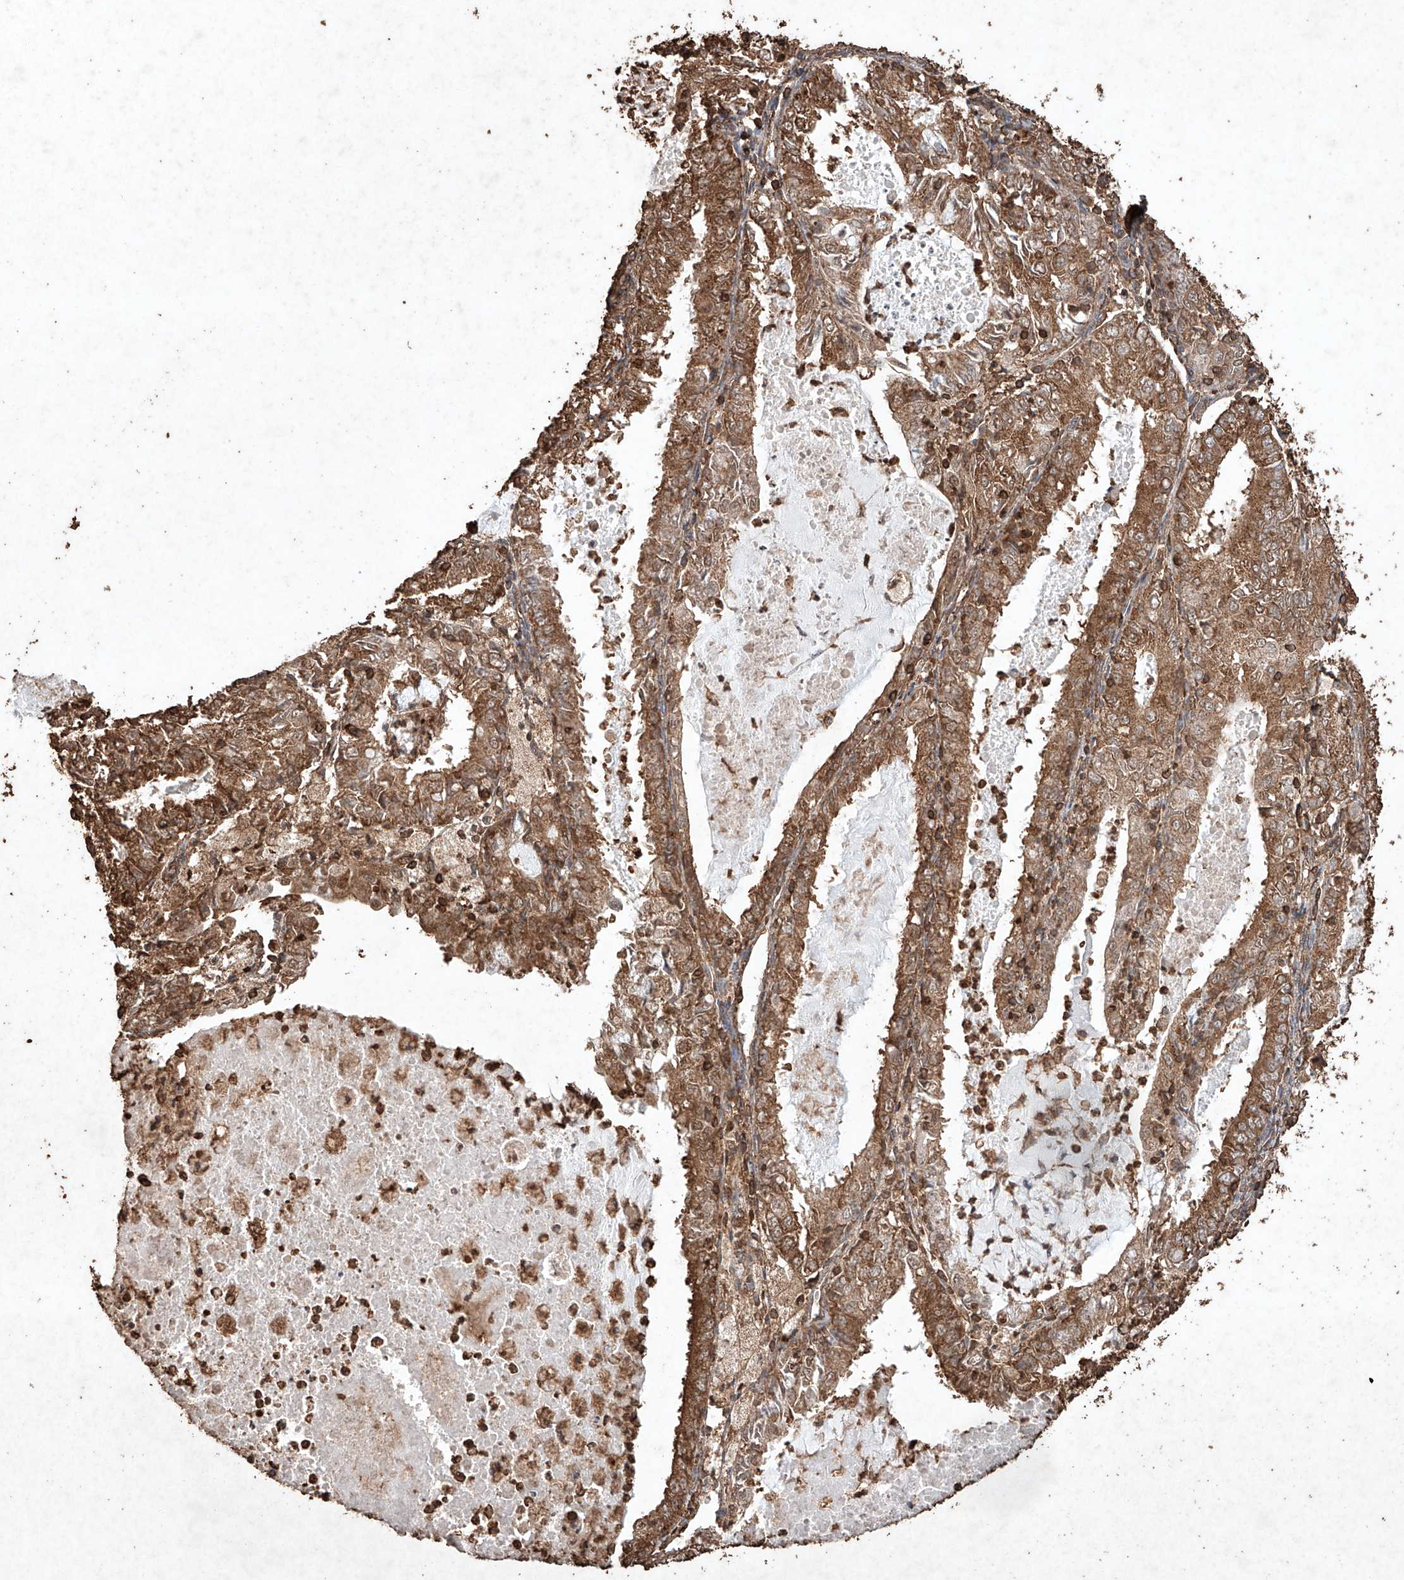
{"staining": {"intensity": "moderate", "quantity": ">75%", "location": "cytoplasmic/membranous"}, "tissue": "endometrial cancer", "cell_type": "Tumor cells", "image_type": "cancer", "snomed": [{"axis": "morphology", "description": "Adenocarcinoma, NOS"}, {"axis": "topography", "description": "Endometrium"}], "caption": "IHC of adenocarcinoma (endometrial) exhibits medium levels of moderate cytoplasmic/membranous expression in approximately >75% of tumor cells.", "gene": "M6PR", "patient": {"sex": "female", "age": 57}}